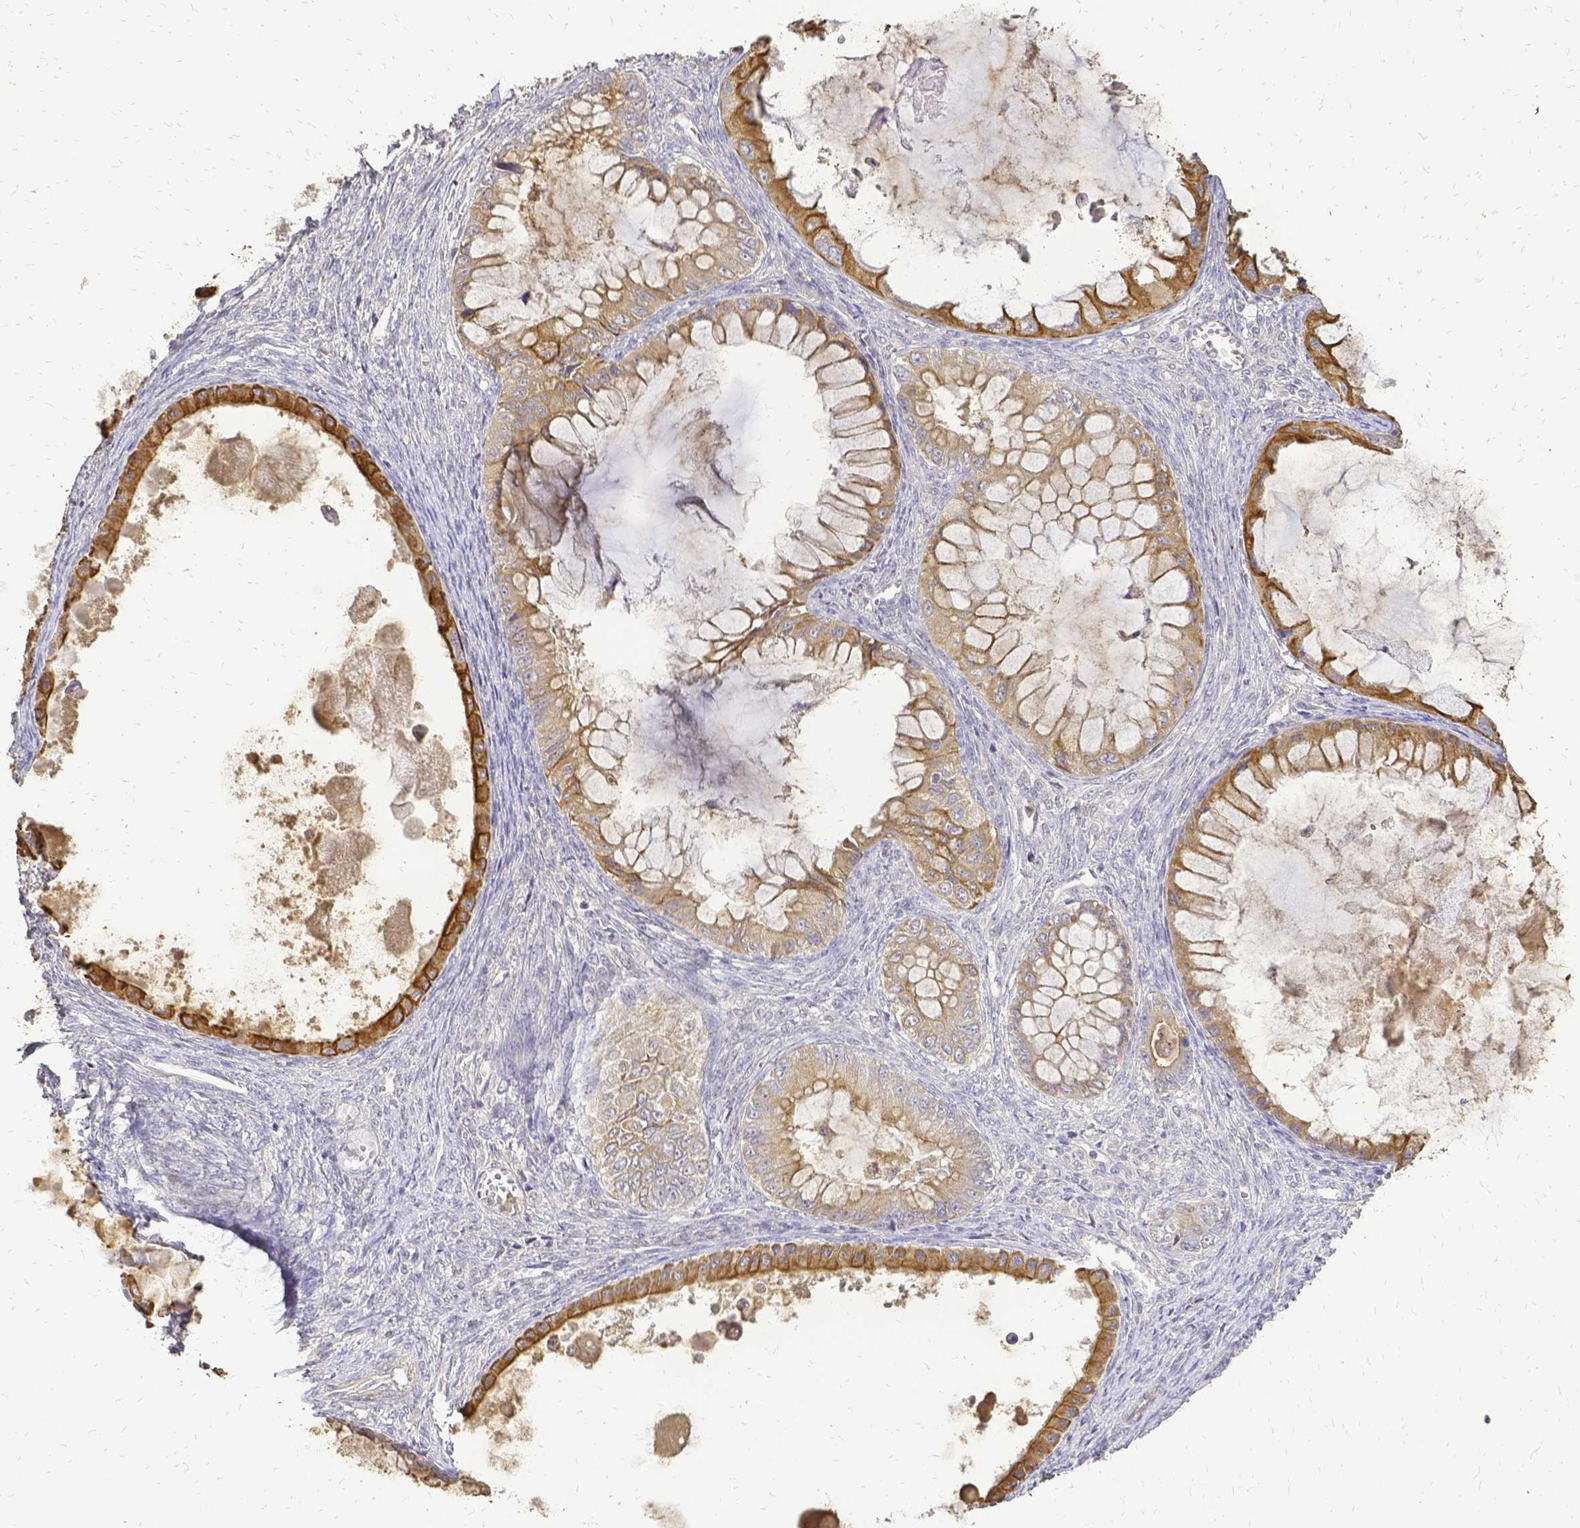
{"staining": {"intensity": "moderate", "quantity": ">75%", "location": "cytoplasmic/membranous"}, "tissue": "ovarian cancer", "cell_type": "Tumor cells", "image_type": "cancer", "snomed": [{"axis": "morphology", "description": "Cystadenocarcinoma, mucinous, NOS"}, {"axis": "topography", "description": "Ovary"}], "caption": "The micrograph shows immunohistochemical staining of mucinous cystadenocarcinoma (ovarian). There is moderate cytoplasmic/membranous expression is present in about >75% of tumor cells. Using DAB (brown) and hematoxylin (blue) stains, captured at high magnification using brightfield microscopy.", "gene": "CIB1", "patient": {"sex": "female", "age": 64}}